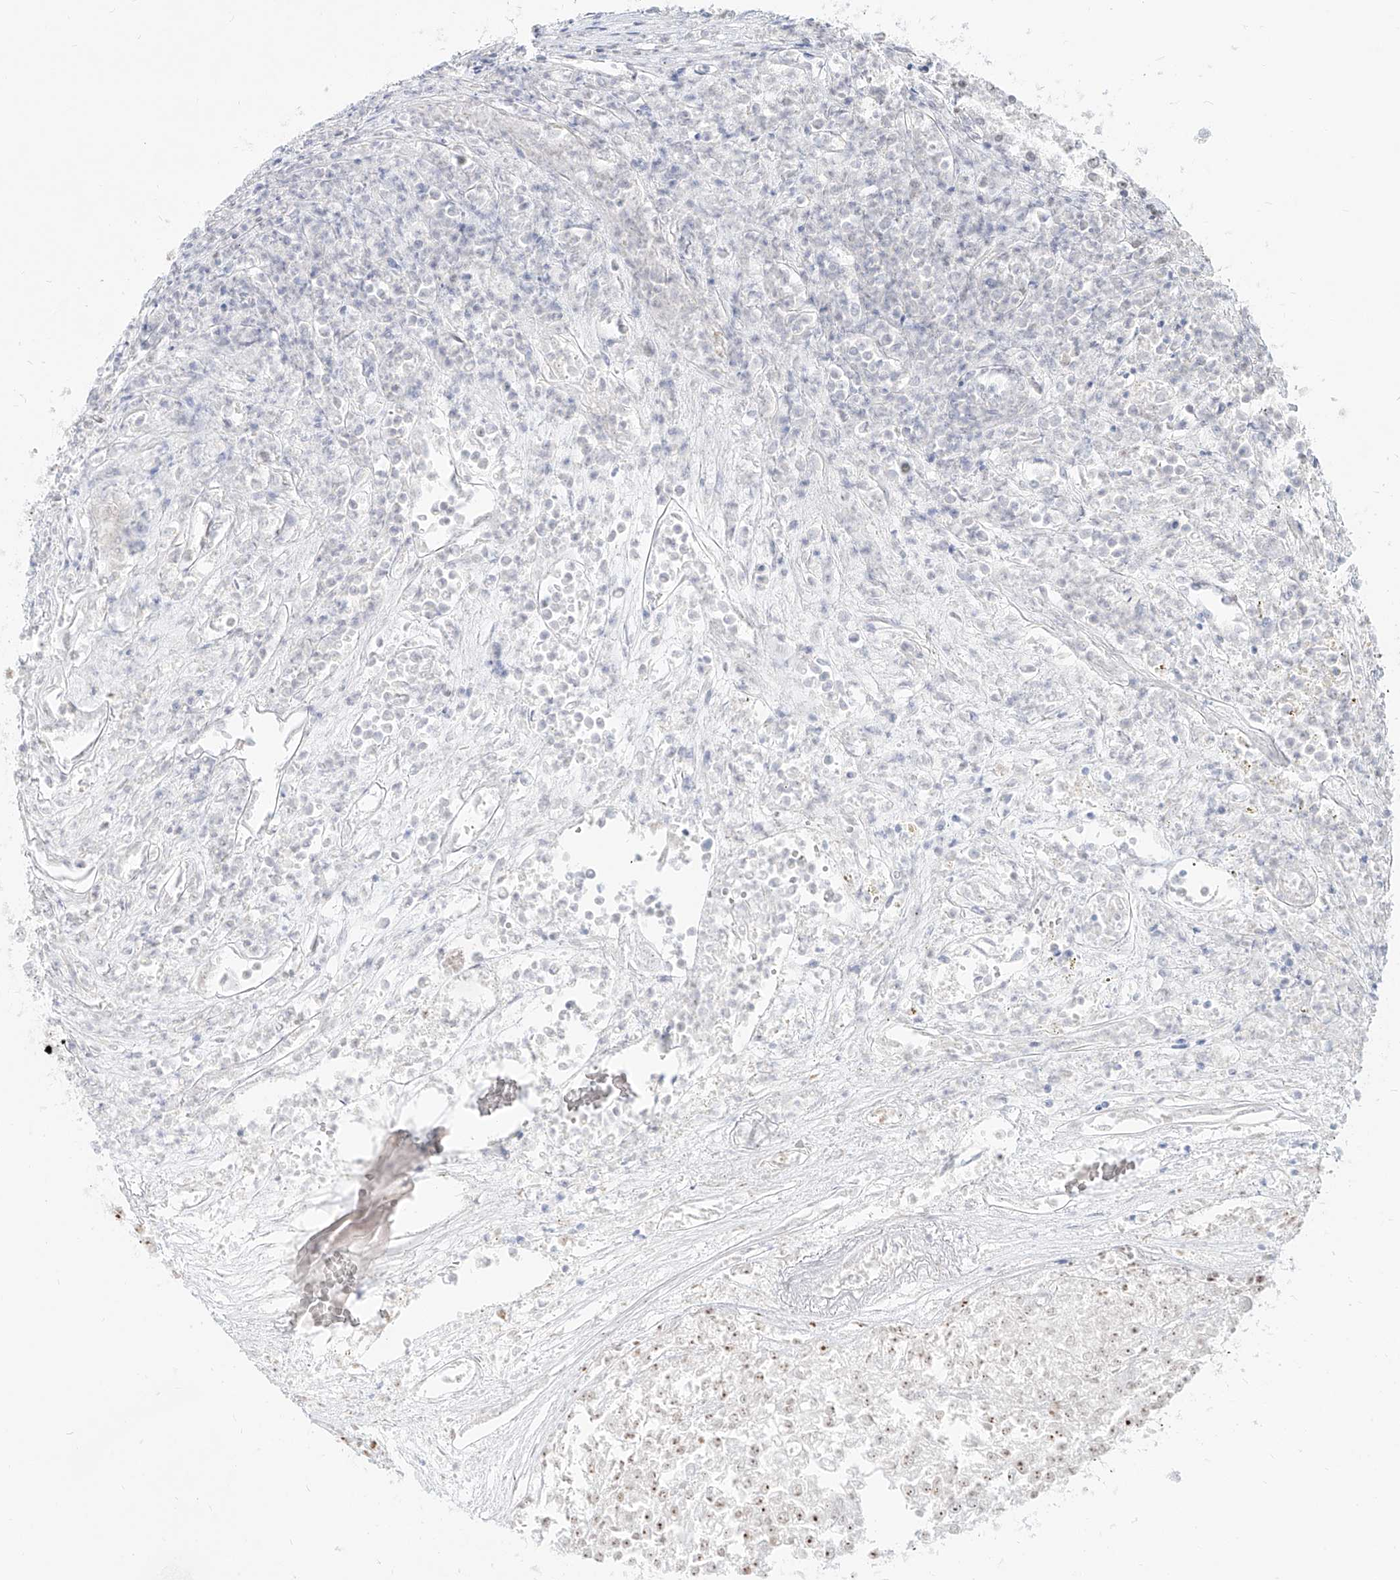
{"staining": {"intensity": "negative", "quantity": "none", "location": "none"}, "tissue": "renal cancer", "cell_type": "Tumor cells", "image_type": "cancer", "snomed": [{"axis": "morphology", "description": "Adenocarcinoma, NOS"}, {"axis": "topography", "description": "Kidney"}], "caption": "Tumor cells are negative for brown protein staining in renal adenocarcinoma.", "gene": "ZNF710", "patient": {"sex": "female", "age": 54}}